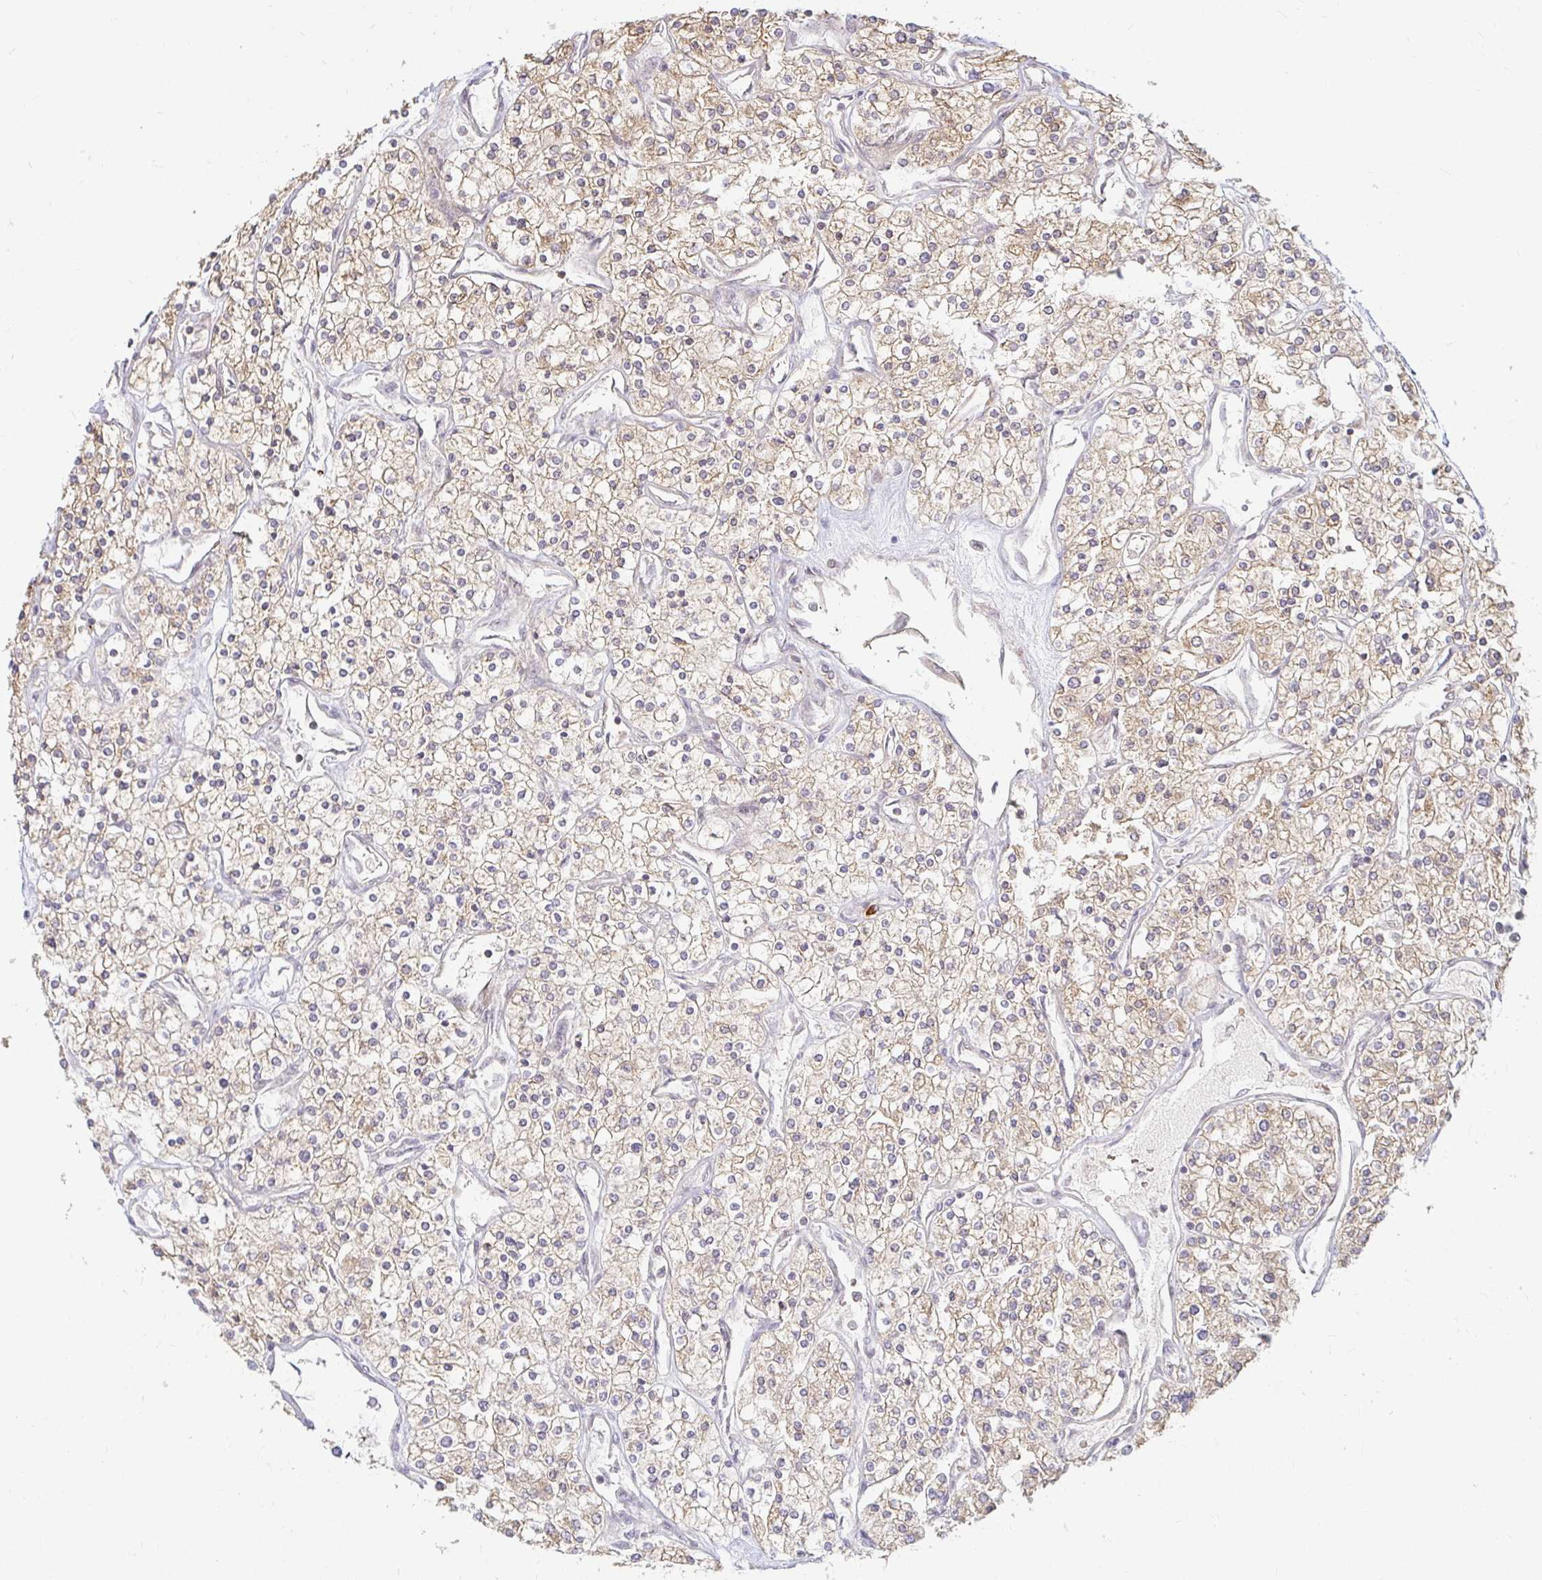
{"staining": {"intensity": "weak", "quantity": ">75%", "location": "cytoplasmic/membranous"}, "tissue": "renal cancer", "cell_type": "Tumor cells", "image_type": "cancer", "snomed": [{"axis": "morphology", "description": "Adenocarcinoma, NOS"}, {"axis": "topography", "description": "Kidney"}], "caption": "This is an image of IHC staining of adenocarcinoma (renal), which shows weak positivity in the cytoplasmic/membranous of tumor cells.", "gene": "CAST", "patient": {"sex": "male", "age": 80}}